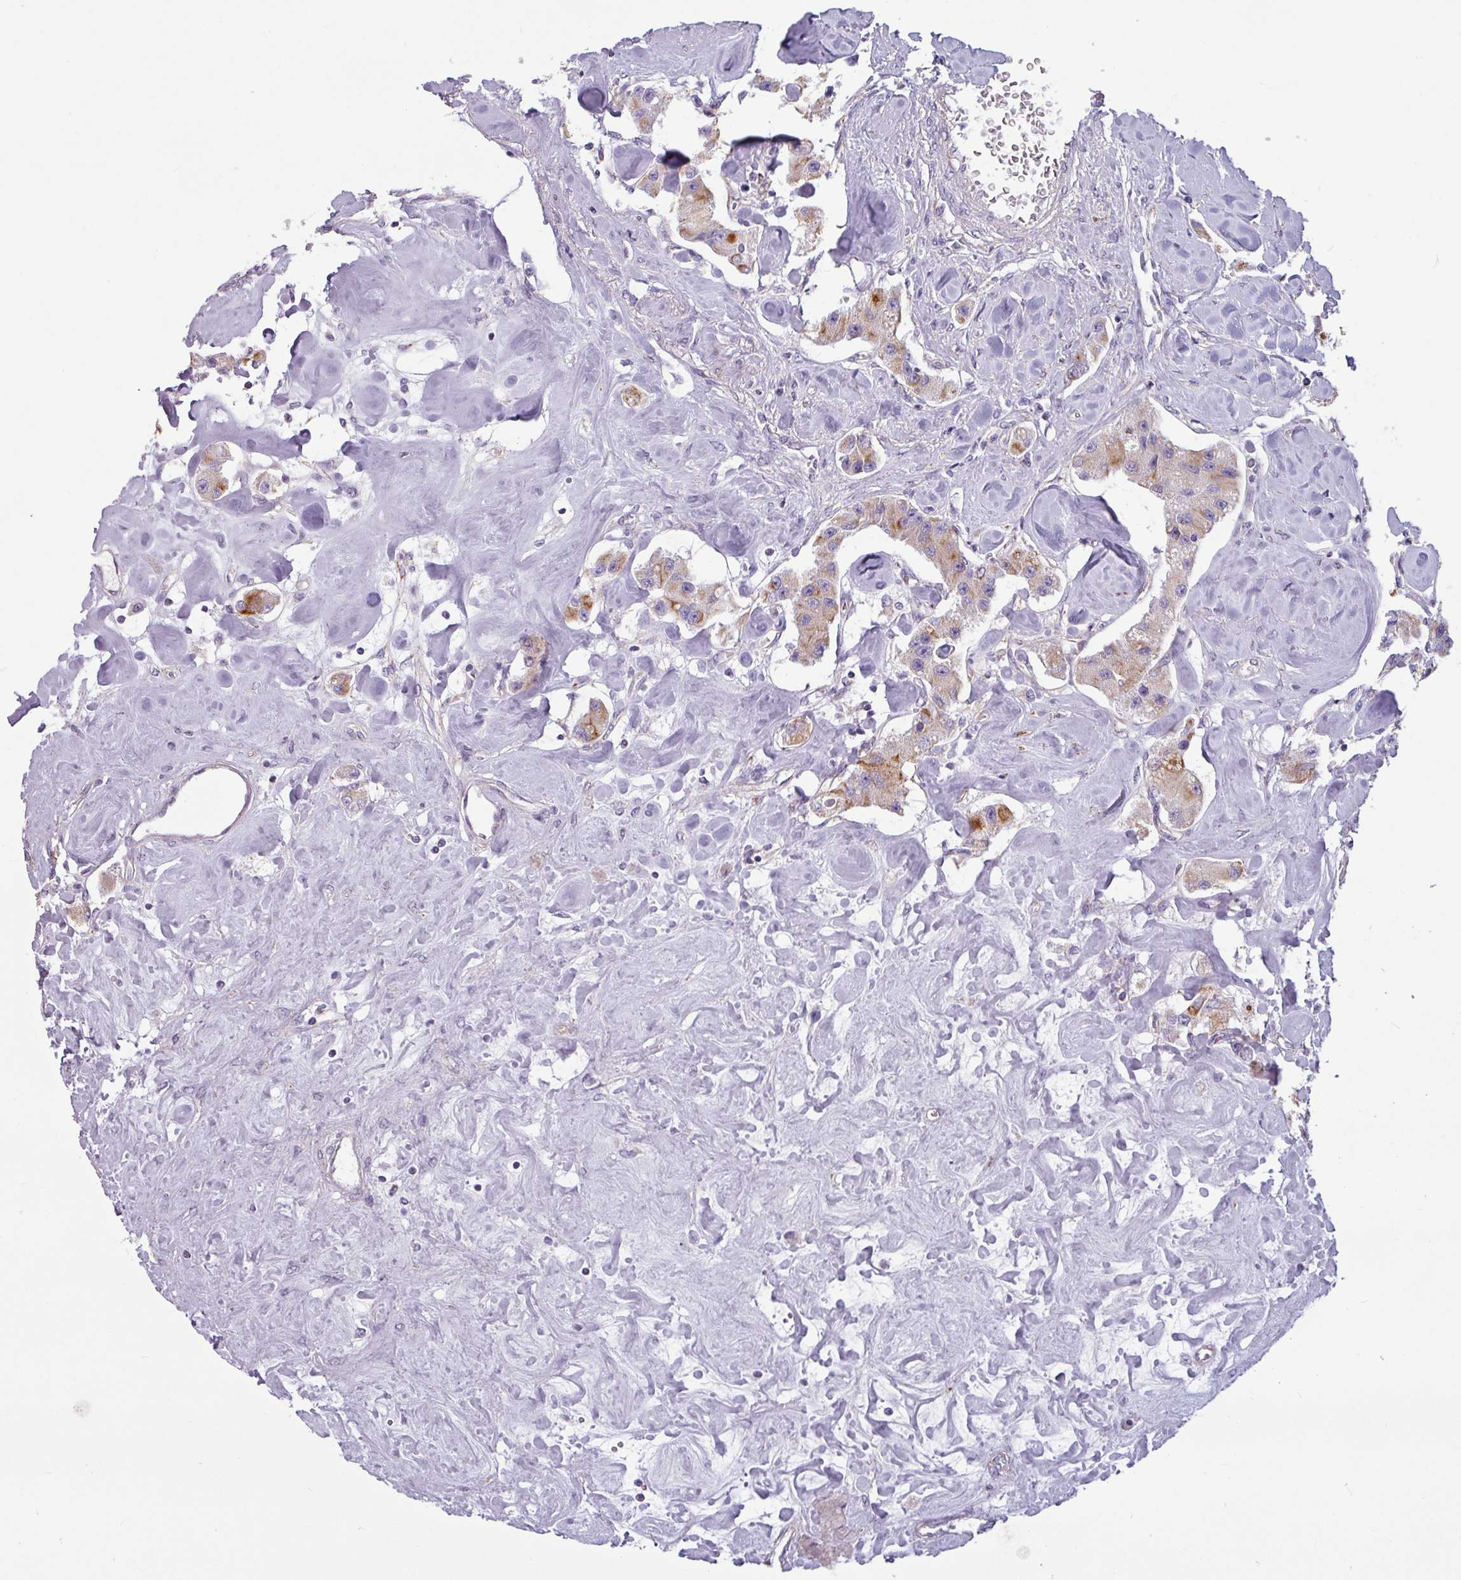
{"staining": {"intensity": "moderate", "quantity": "<25%", "location": "cytoplasmic/membranous"}, "tissue": "carcinoid", "cell_type": "Tumor cells", "image_type": "cancer", "snomed": [{"axis": "morphology", "description": "Carcinoid, malignant, NOS"}, {"axis": "topography", "description": "Pancreas"}], "caption": "Immunohistochemical staining of human carcinoid exhibits moderate cytoplasmic/membranous protein staining in approximately <25% of tumor cells. (brown staining indicates protein expression, while blue staining denotes nuclei).", "gene": "CAMK1", "patient": {"sex": "male", "age": 41}}